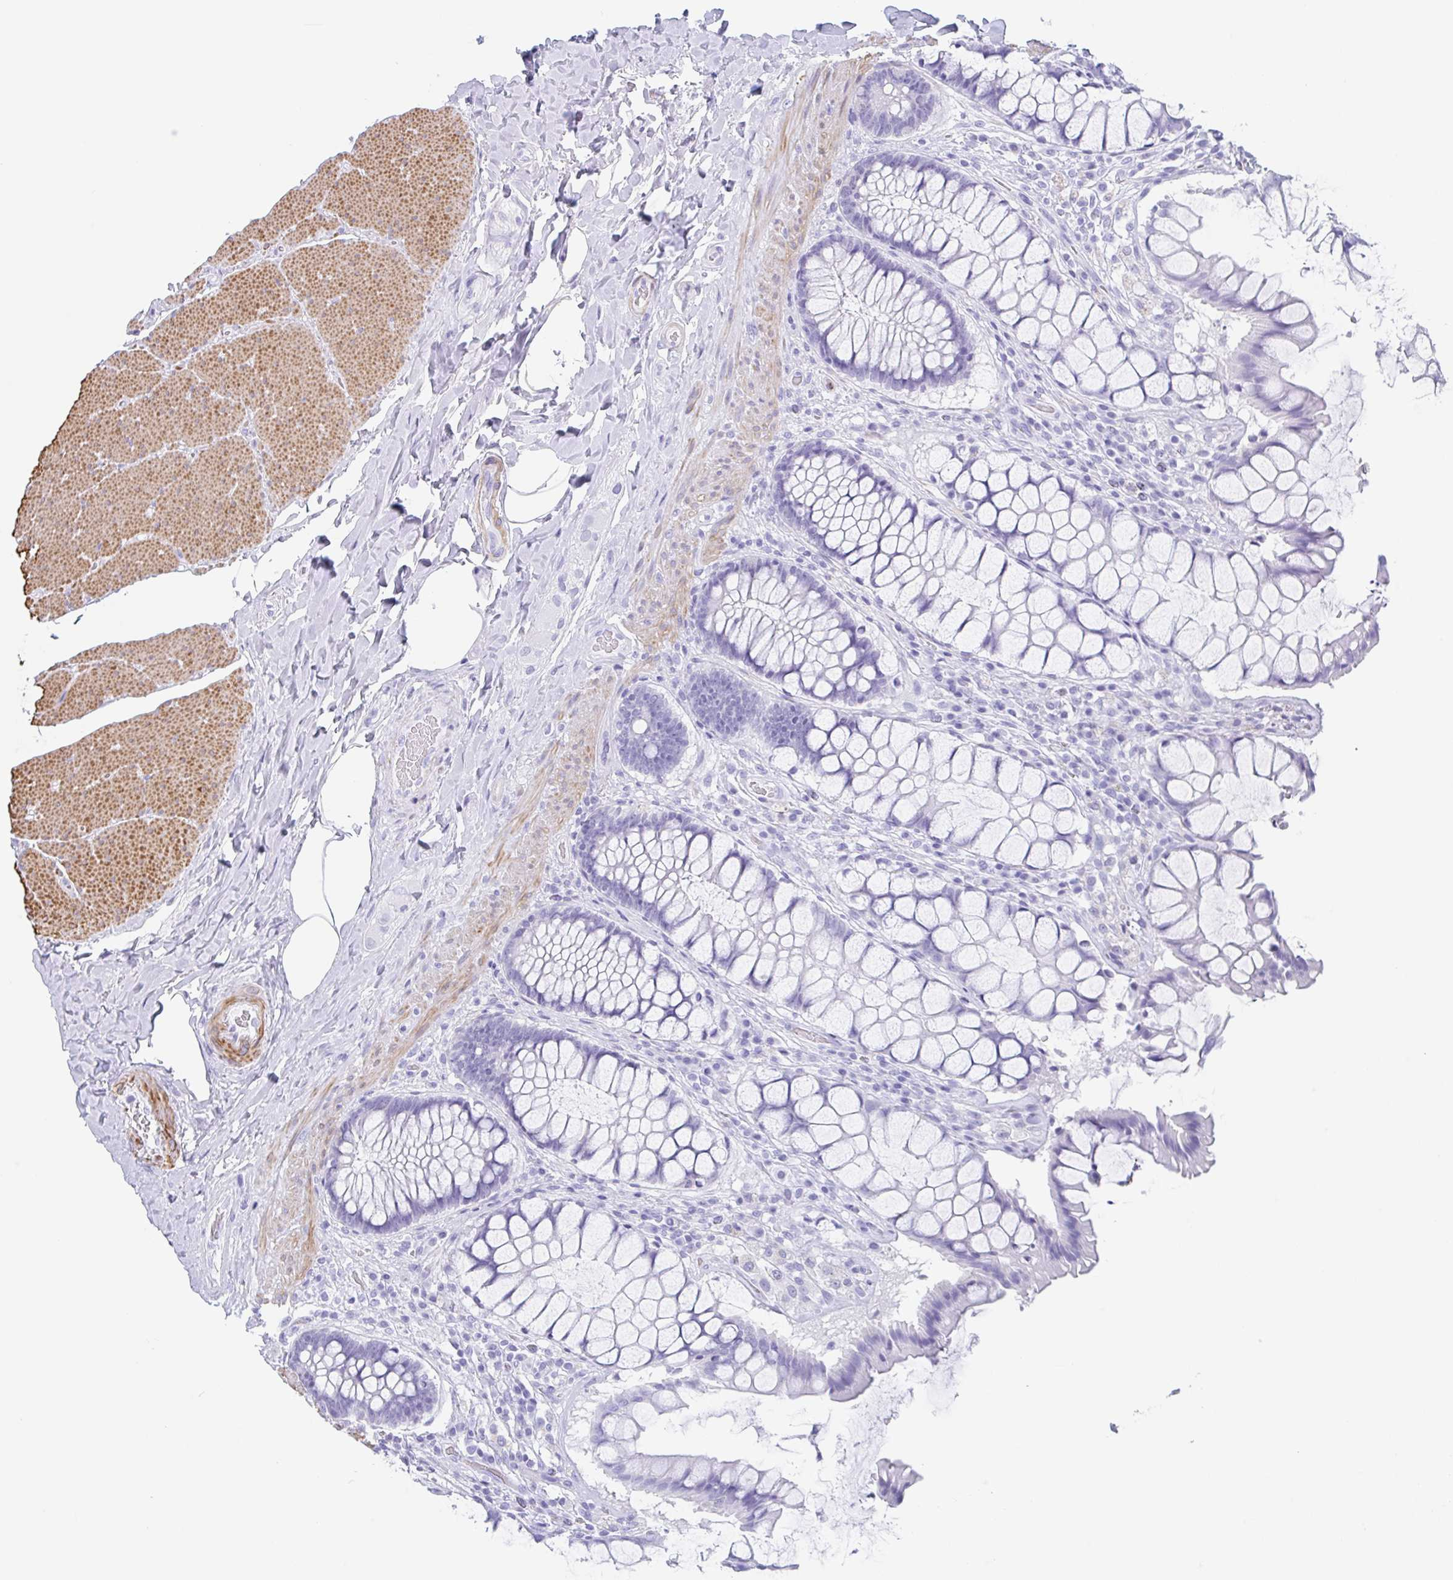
{"staining": {"intensity": "negative", "quantity": "none", "location": "none"}, "tissue": "rectum", "cell_type": "Glandular cells", "image_type": "normal", "snomed": [{"axis": "morphology", "description": "Normal tissue, NOS"}, {"axis": "topography", "description": "Rectum"}], "caption": "Immunohistochemical staining of normal human rectum reveals no significant expression in glandular cells.", "gene": "TAS2R41", "patient": {"sex": "female", "age": 58}}